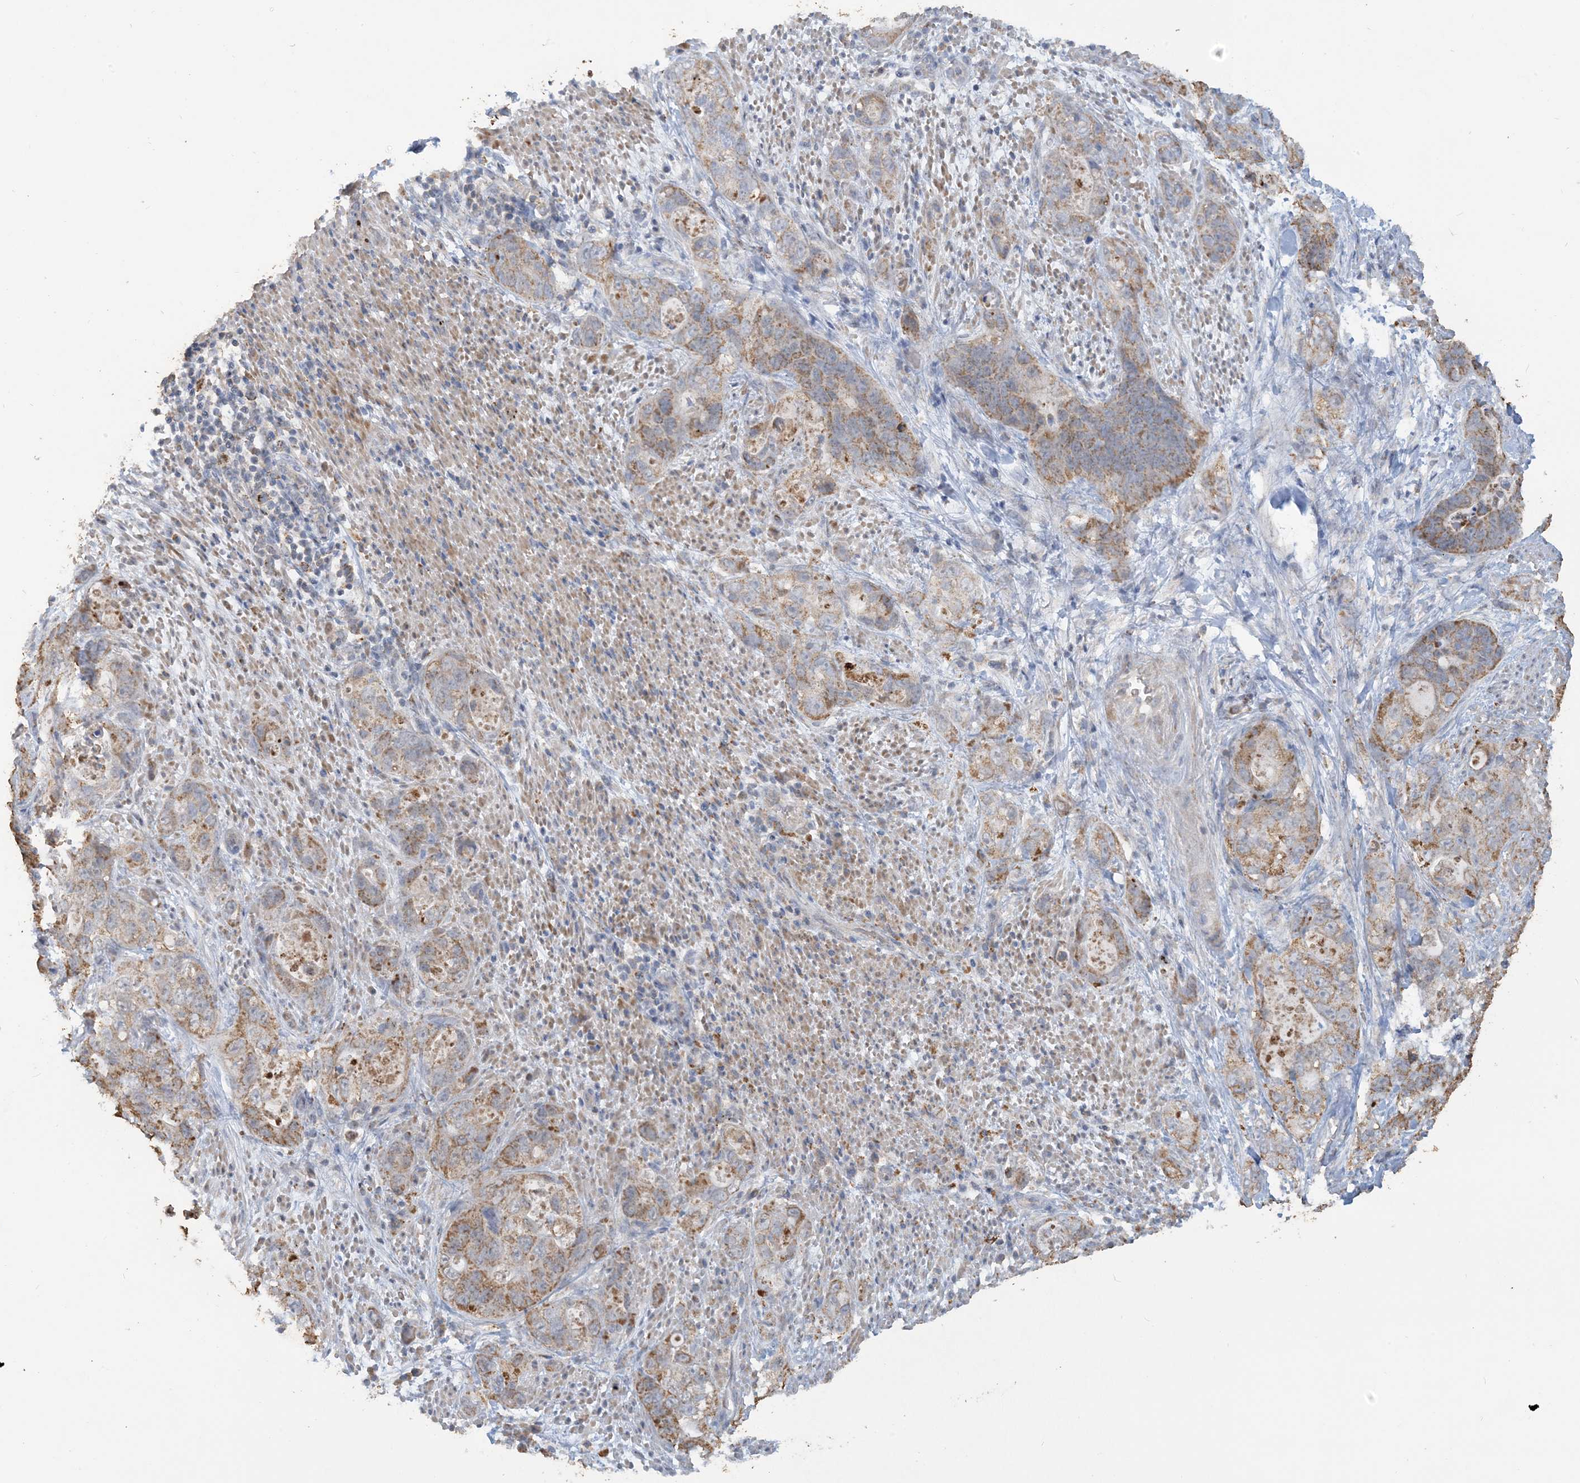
{"staining": {"intensity": "moderate", "quantity": ">75%", "location": "cytoplasmic/membranous"}, "tissue": "stomach cancer", "cell_type": "Tumor cells", "image_type": "cancer", "snomed": [{"axis": "morphology", "description": "Adenocarcinoma, NOS"}, {"axis": "topography", "description": "Stomach"}], "caption": "Approximately >75% of tumor cells in human stomach adenocarcinoma exhibit moderate cytoplasmic/membranous protein expression as visualized by brown immunohistochemical staining.", "gene": "SFMBT2", "patient": {"sex": "female", "age": 89}}